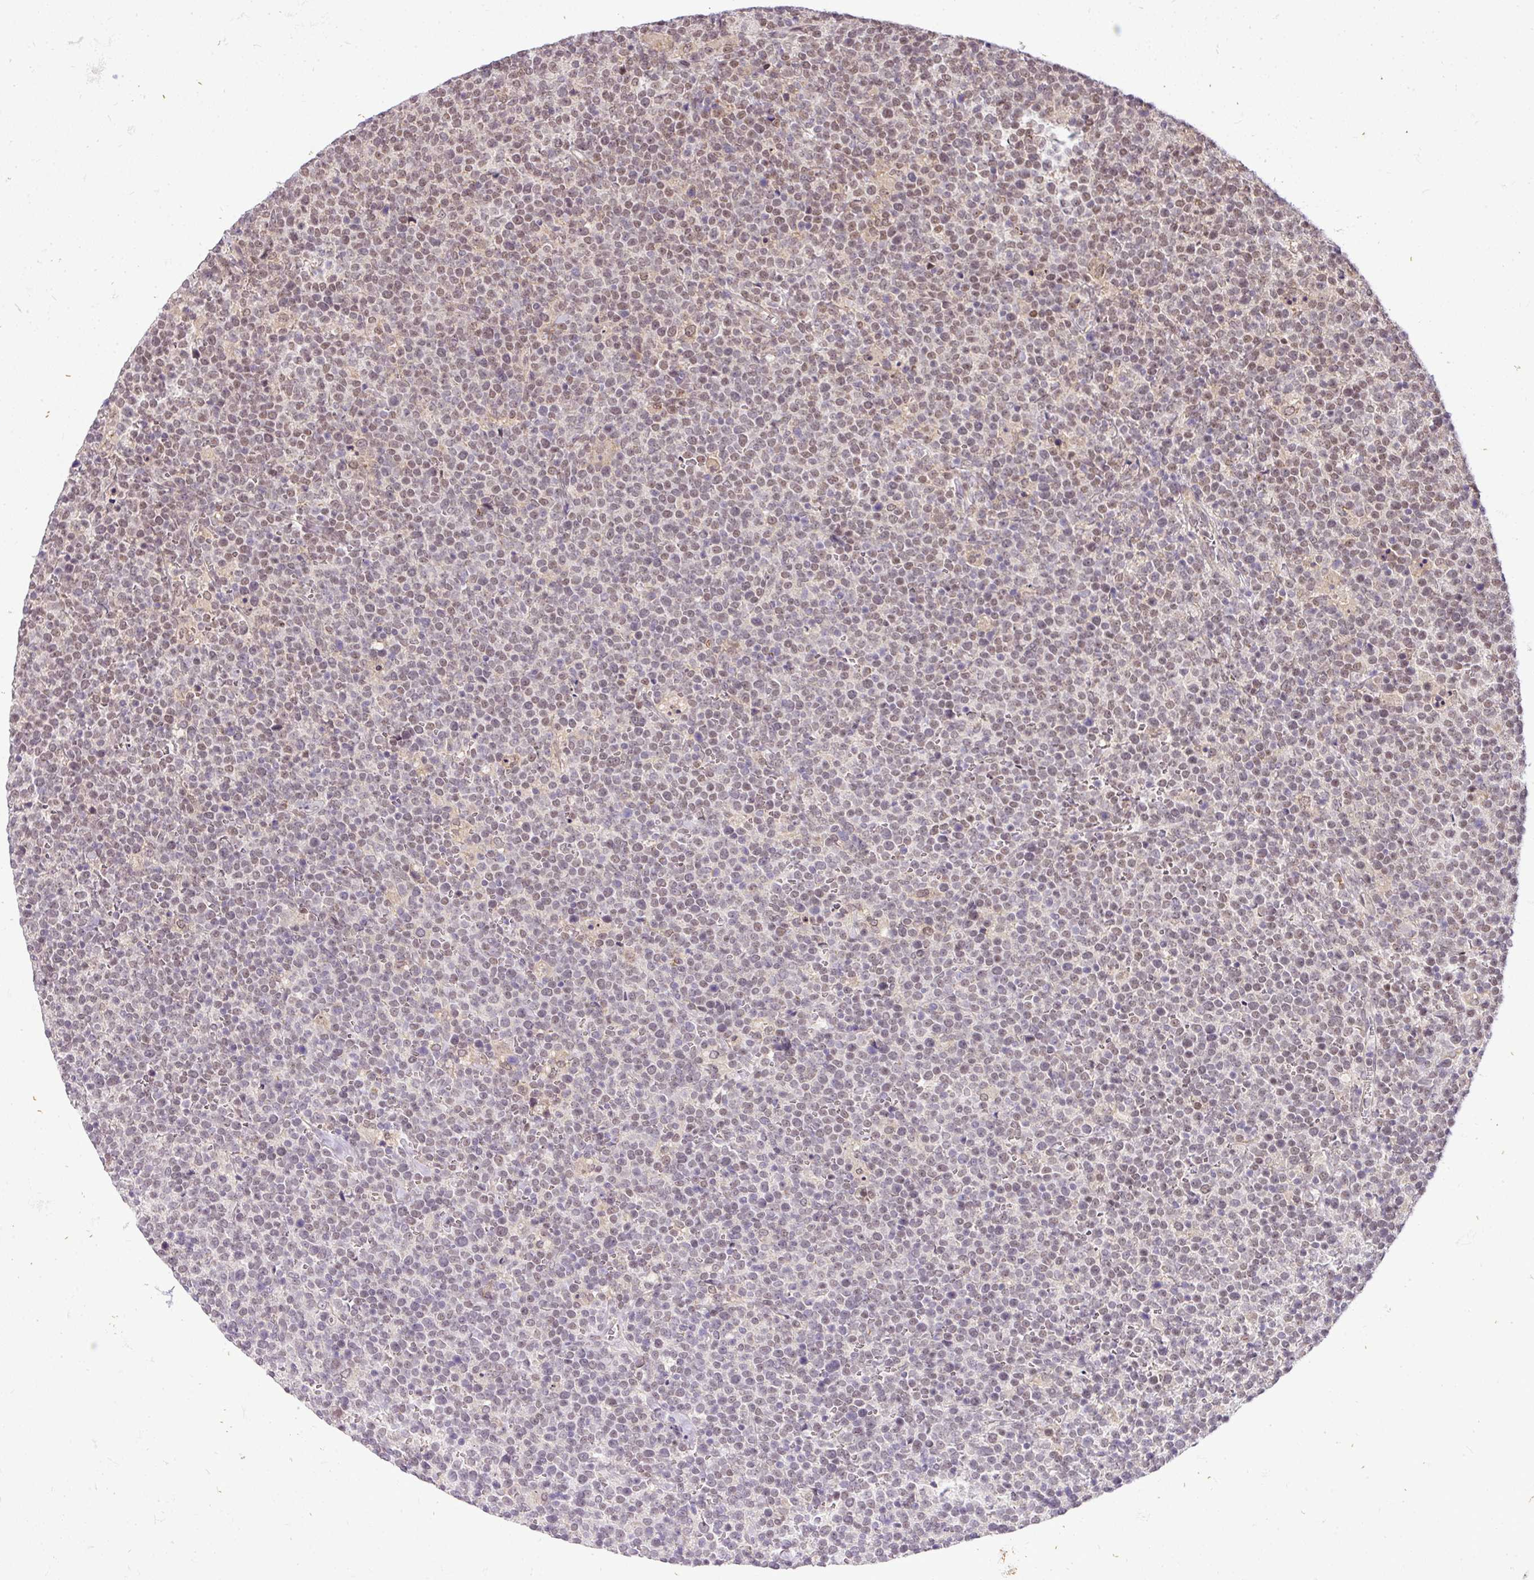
{"staining": {"intensity": "weak", "quantity": "25%-75%", "location": "nuclear"}, "tissue": "lymphoma", "cell_type": "Tumor cells", "image_type": "cancer", "snomed": [{"axis": "morphology", "description": "Malignant lymphoma, non-Hodgkin's type, High grade"}, {"axis": "topography", "description": "Lymph node"}], "caption": "IHC image of neoplastic tissue: lymphoma stained using immunohistochemistry (IHC) exhibits low levels of weak protein expression localized specifically in the nuclear of tumor cells, appearing as a nuclear brown color.", "gene": "C1orf226", "patient": {"sex": "male", "age": 61}}